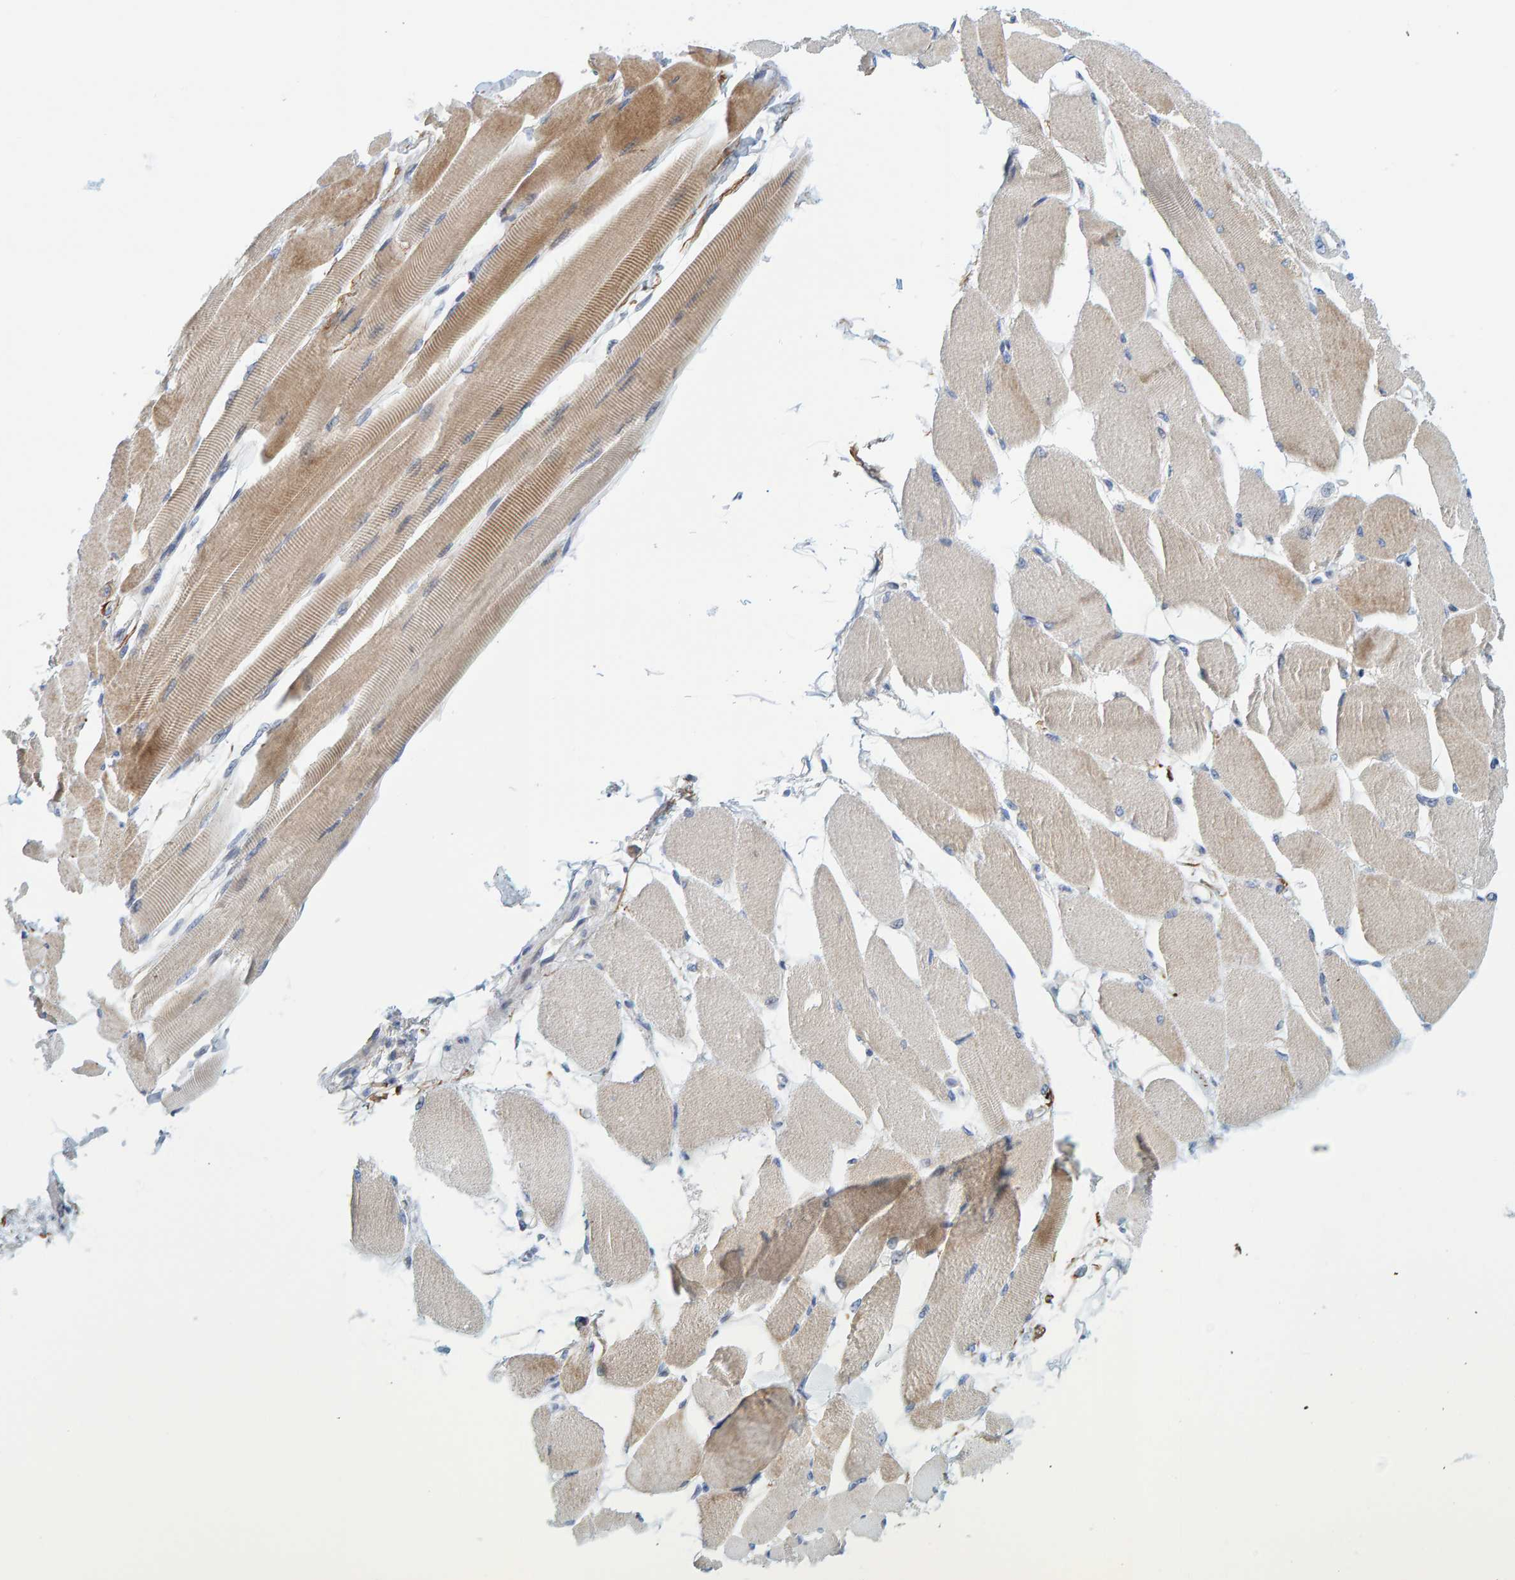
{"staining": {"intensity": "moderate", "quantity": ">75%", "location": "cytoplasmic/membranous"}, "tissue": "skeletal muscle", "cell_type": "Myocytes", "image_type": "normal", "snomed": [{"axis": "morphology", "description": "Normal tissue, NOS"}, {"axis": "topography", "description": "Skeletal muscle"}, {"axis": "topography", "description": "Peripheral nerve tissue"}], "caption": "Immunohistochemistry (IHC) of normal human skeletal muscle shows medium levels of moderate cytoplasmic/membranous positivity in approximately >75% of myocytes.", "gene": "ZC3H3", "patient": {"sex": "female", "age": 84}}